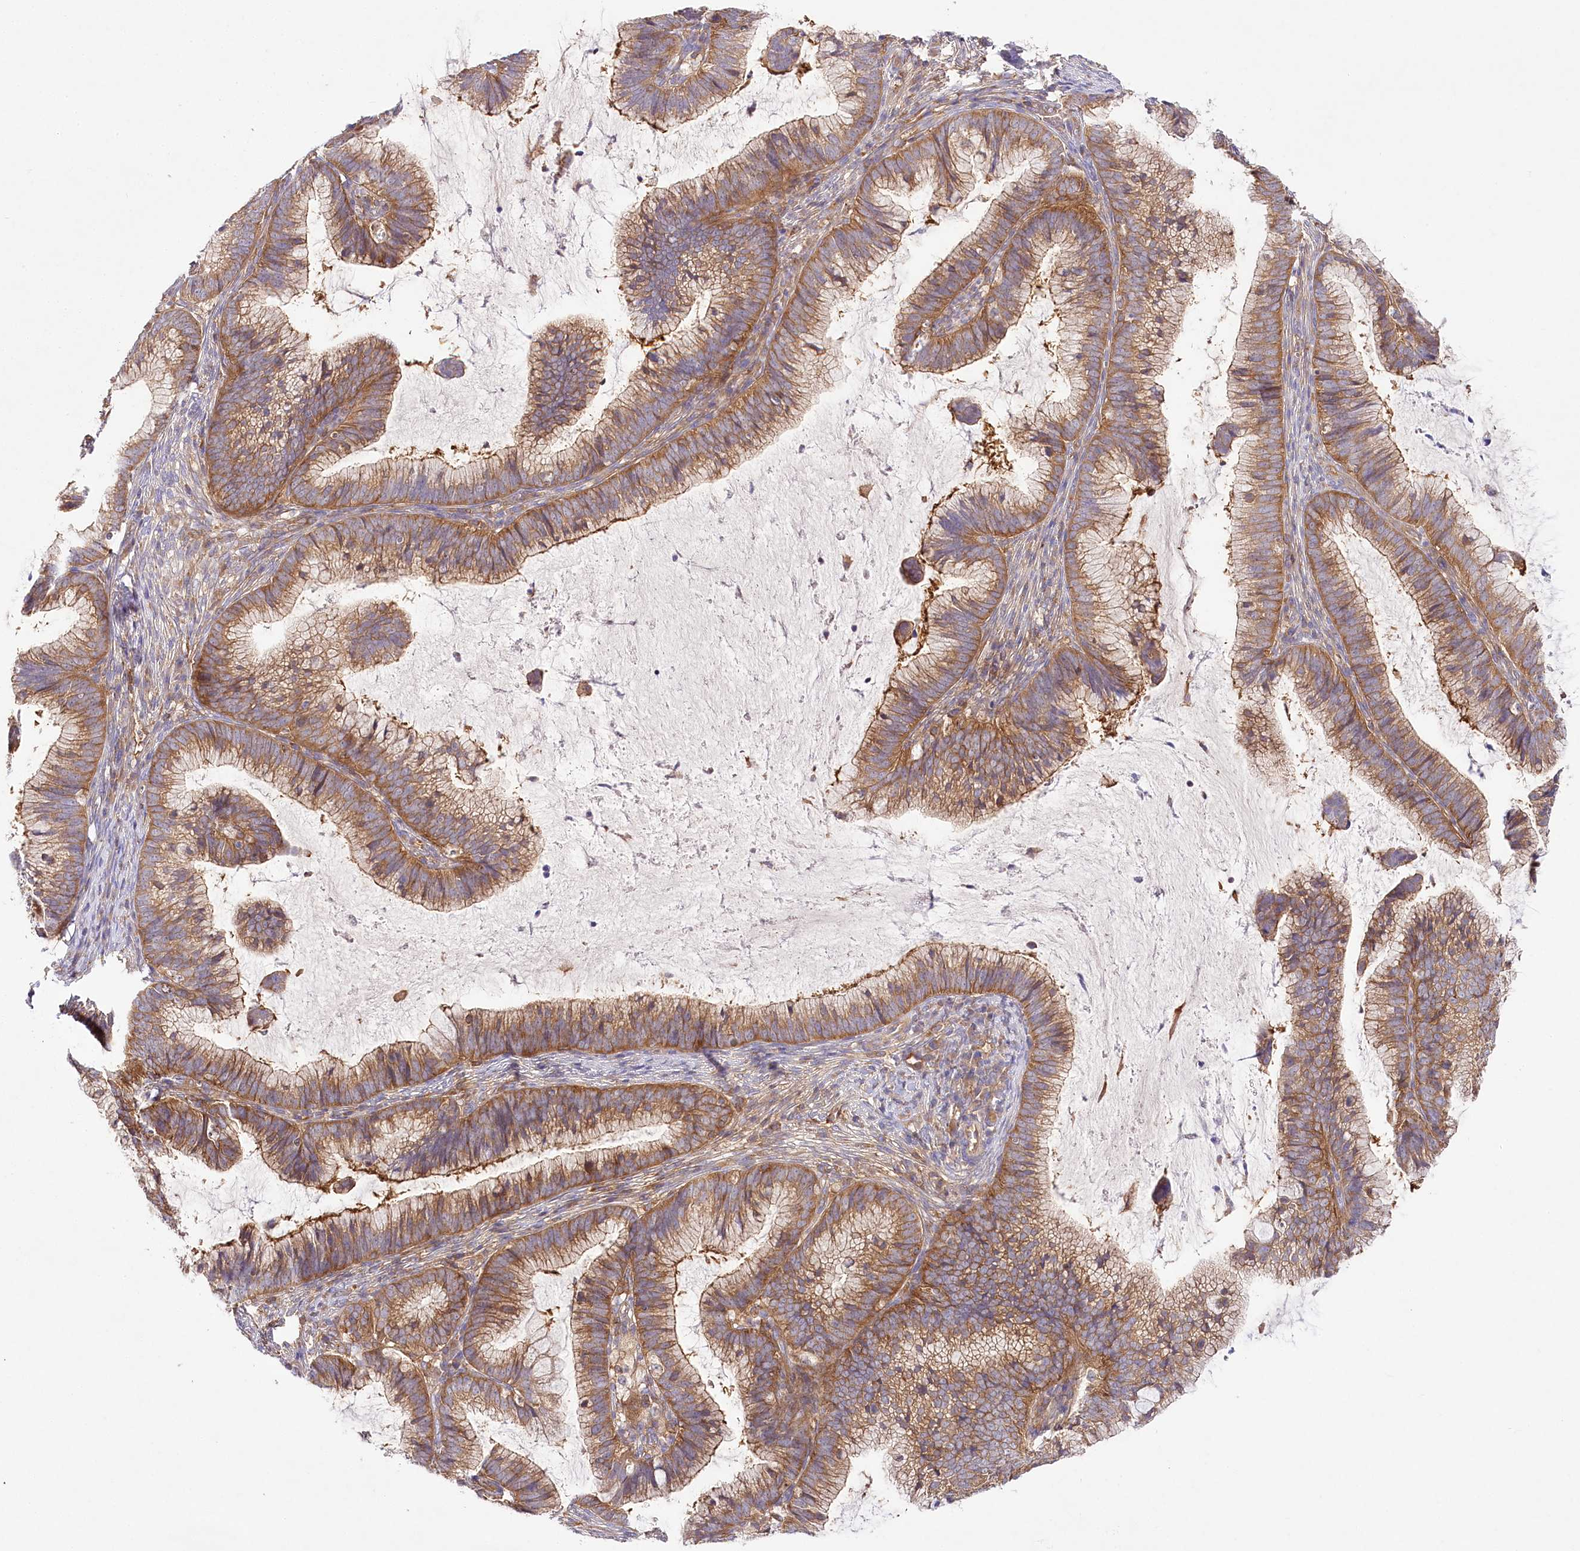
{"staining": {"intensity": "moderate", "quantity": ">75%", "location": "cytoplasmic/membranous"}, "tissue": "cervical cancer", "cell_type": "Tumor cells", "image_type": "cancer", "snomed": [{"axis": "morphology", "description": "Adenocarcinoma, NOS"}, {"axis": "topography", "description": "Cervix"}], "caption": "Tumor cells exhibit moderate cytoplasmic/membranous staining in about >75% of cells in cervical cancer (adenocarcinoma). (DAB (3,3'-diaminobenzidine) IHC, brown staining for protein, blue staining for nuclei).", "gene": "ABRAXAS2", "patient": {"sex": "female", "age": 36}}